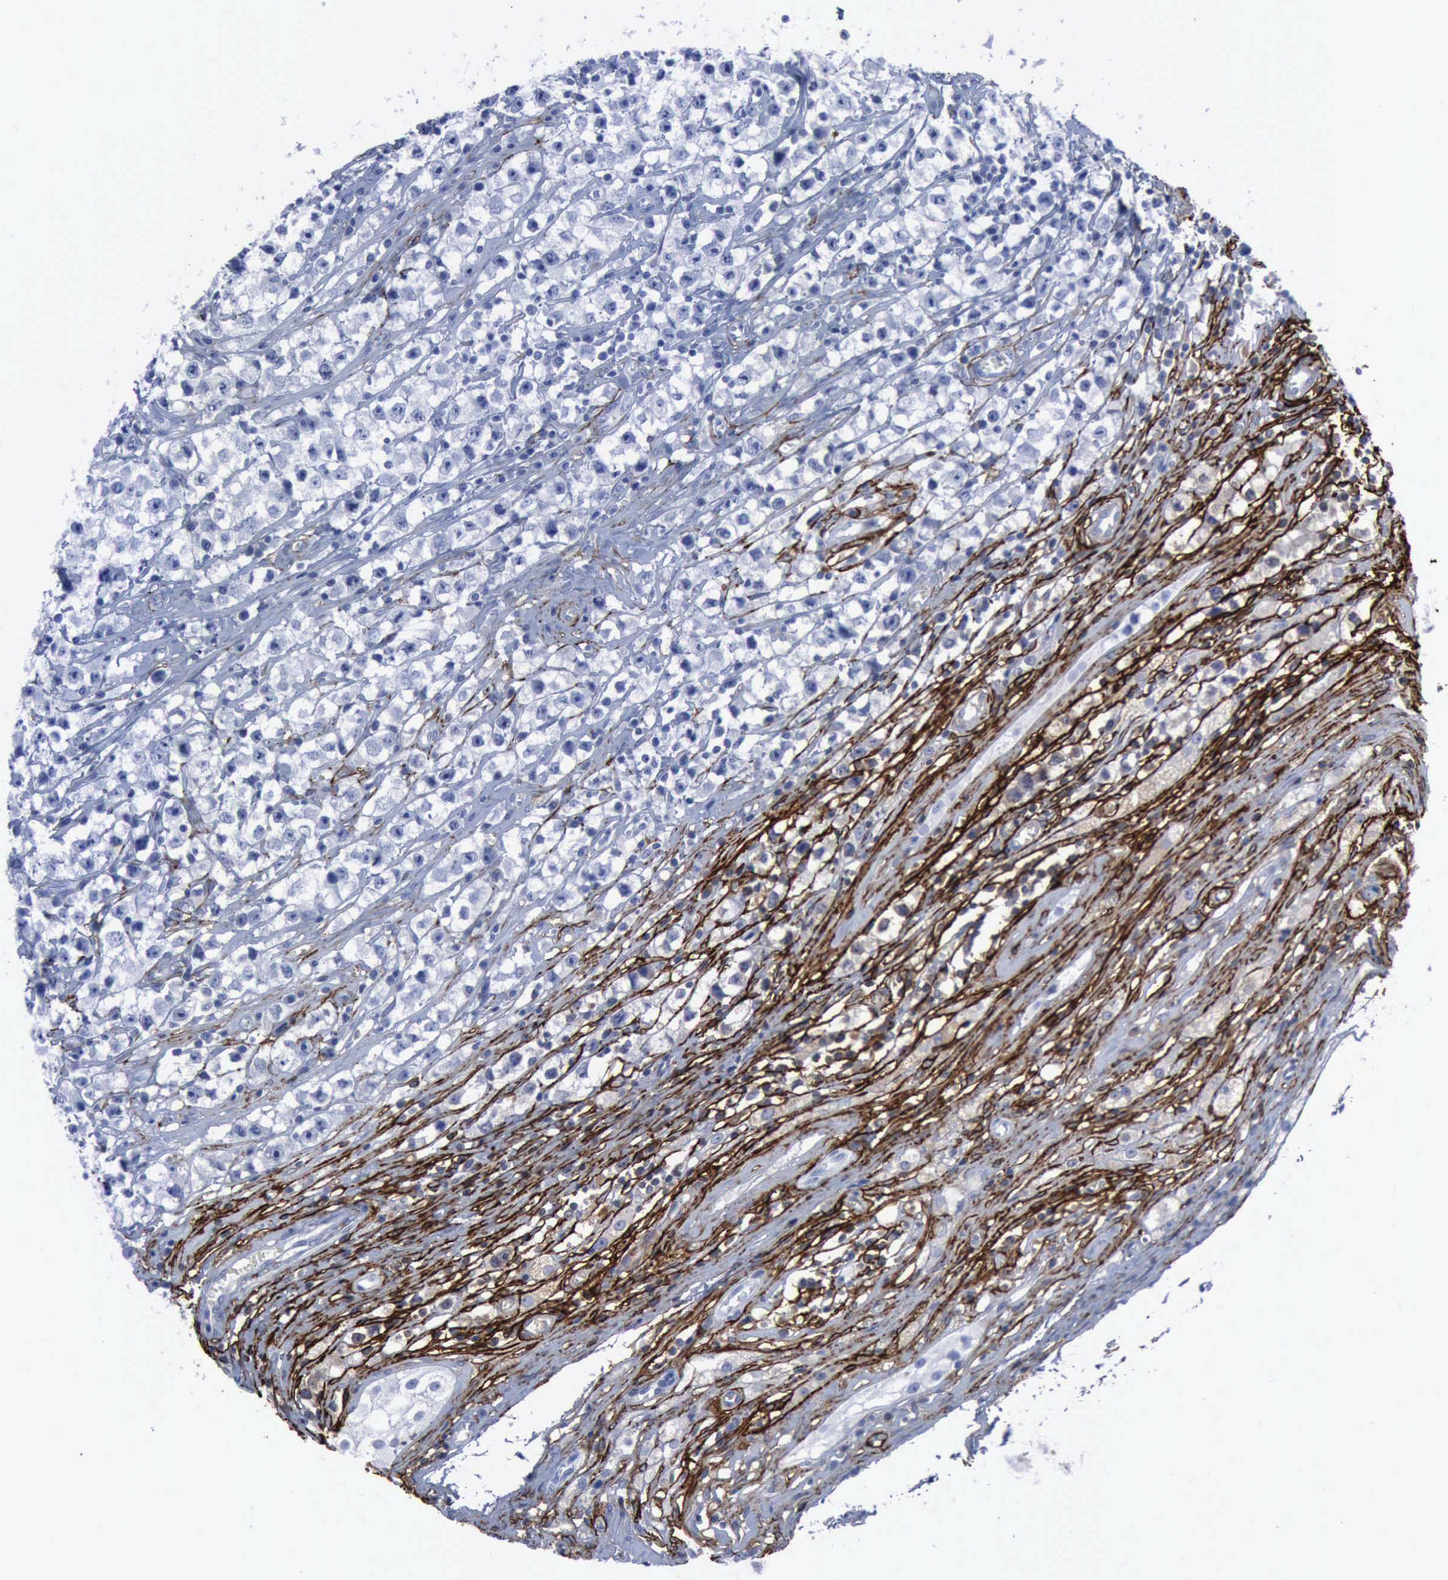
{"staining": {"intensity": "negative", "quantity": "none", "location": "none"}, "tissue": "testis cancer", "cell_type": "Tumor cells", "image_type": "cancer", "snomed": [{"axis": "morphology", "description": "Seminoma, NOS"}, {"axis": "topography", "description": "Testis"}], "caption": "Testis cancer was stained to show a protein in brown. There is no significant positivity in tumor cells.", "gene": "NGFR", "patient": {"sex": "male", "age": 35}}